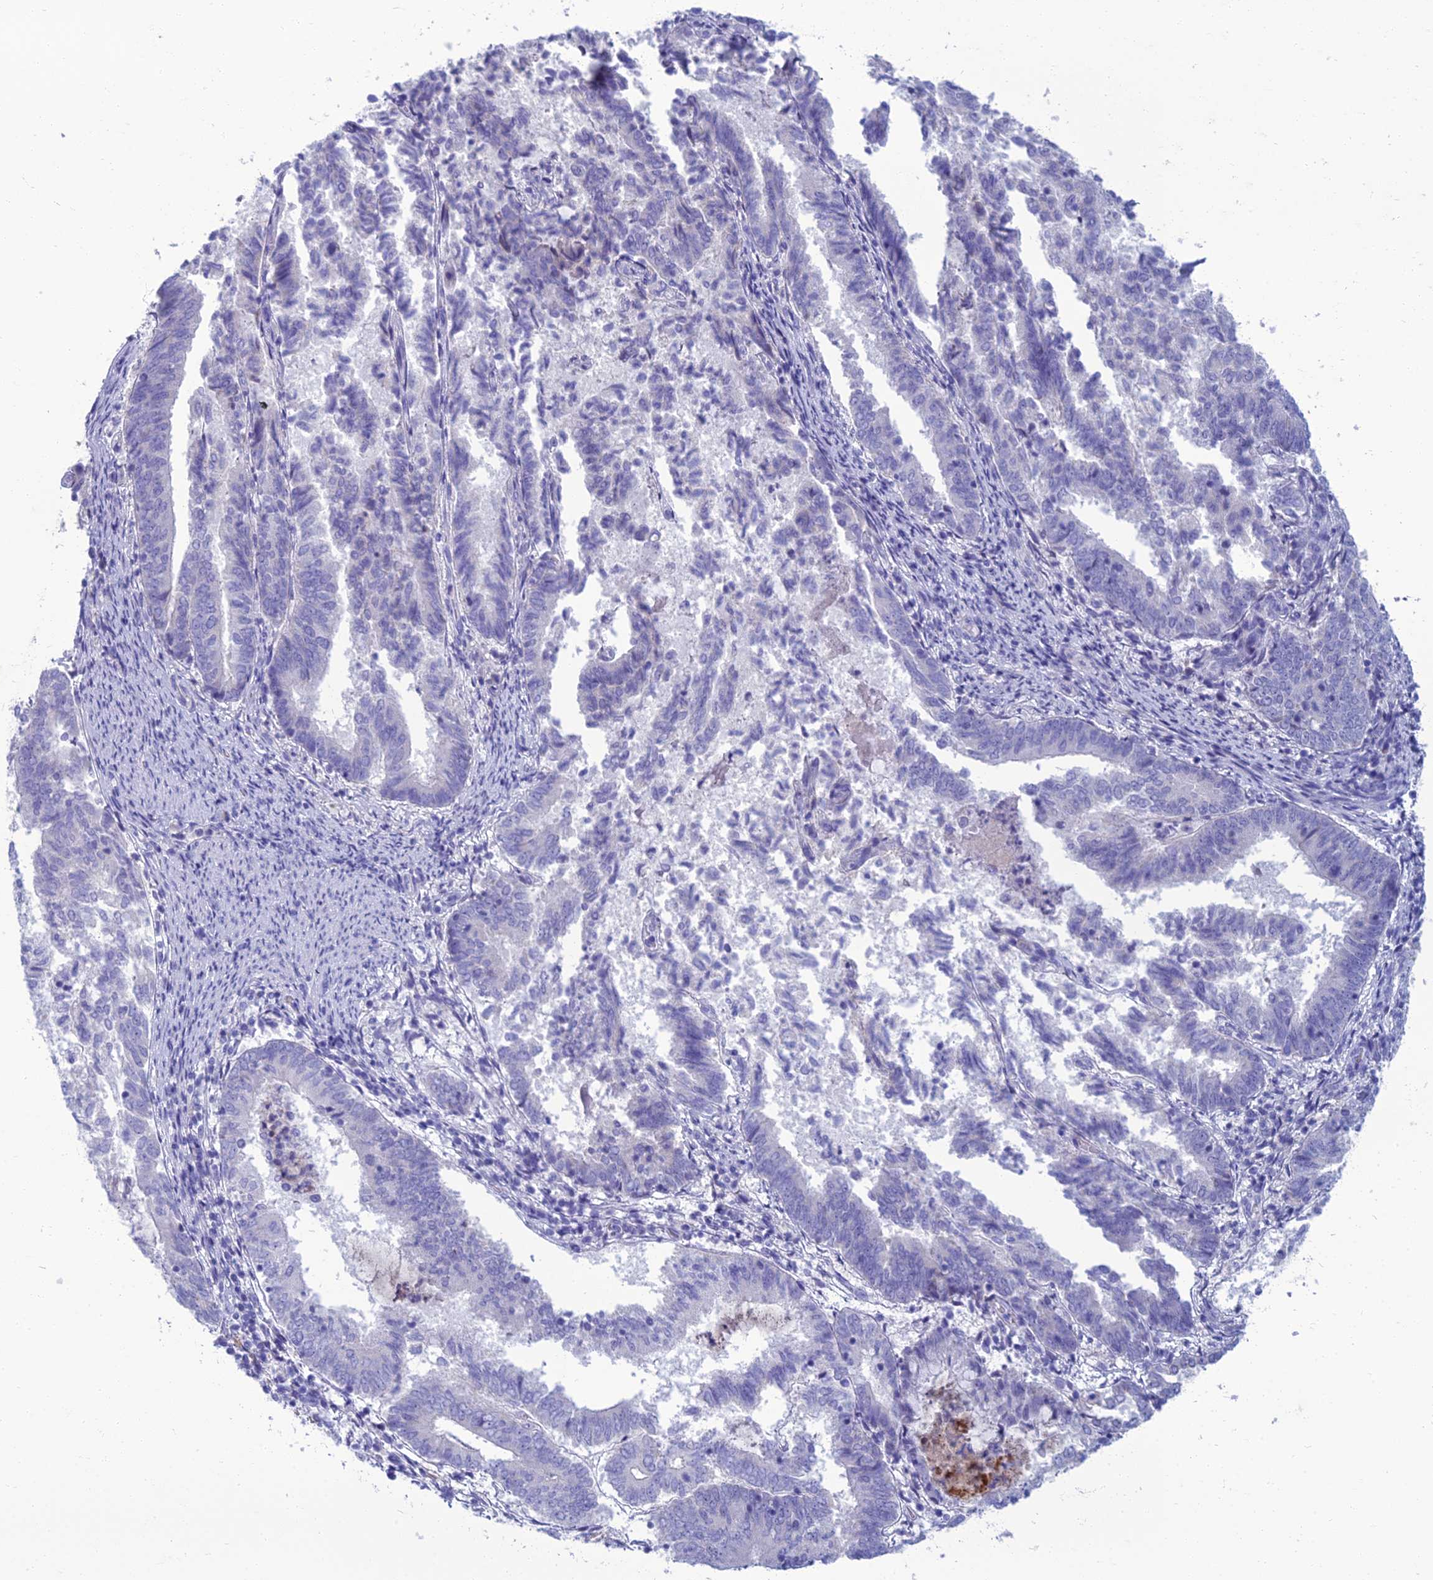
{"staining": {"intensity": "negative", "quantity": "none", "location": "none"}, "tissue": "endometrial cancer", "cell_type": "Tumor cells", "image_type": "cancer", "snomed": [{"axis": "morphology", "description": "Adenocarcinoma, NOS"}, {"axis": "topography", "description": "Endometrium"}], "caption": "Histopathology image shows no protein positivity in tumor cells of endometrial cancer tissue.", "gene": "SPTLC3", "patient": {"sex": "female", "age": 80}}